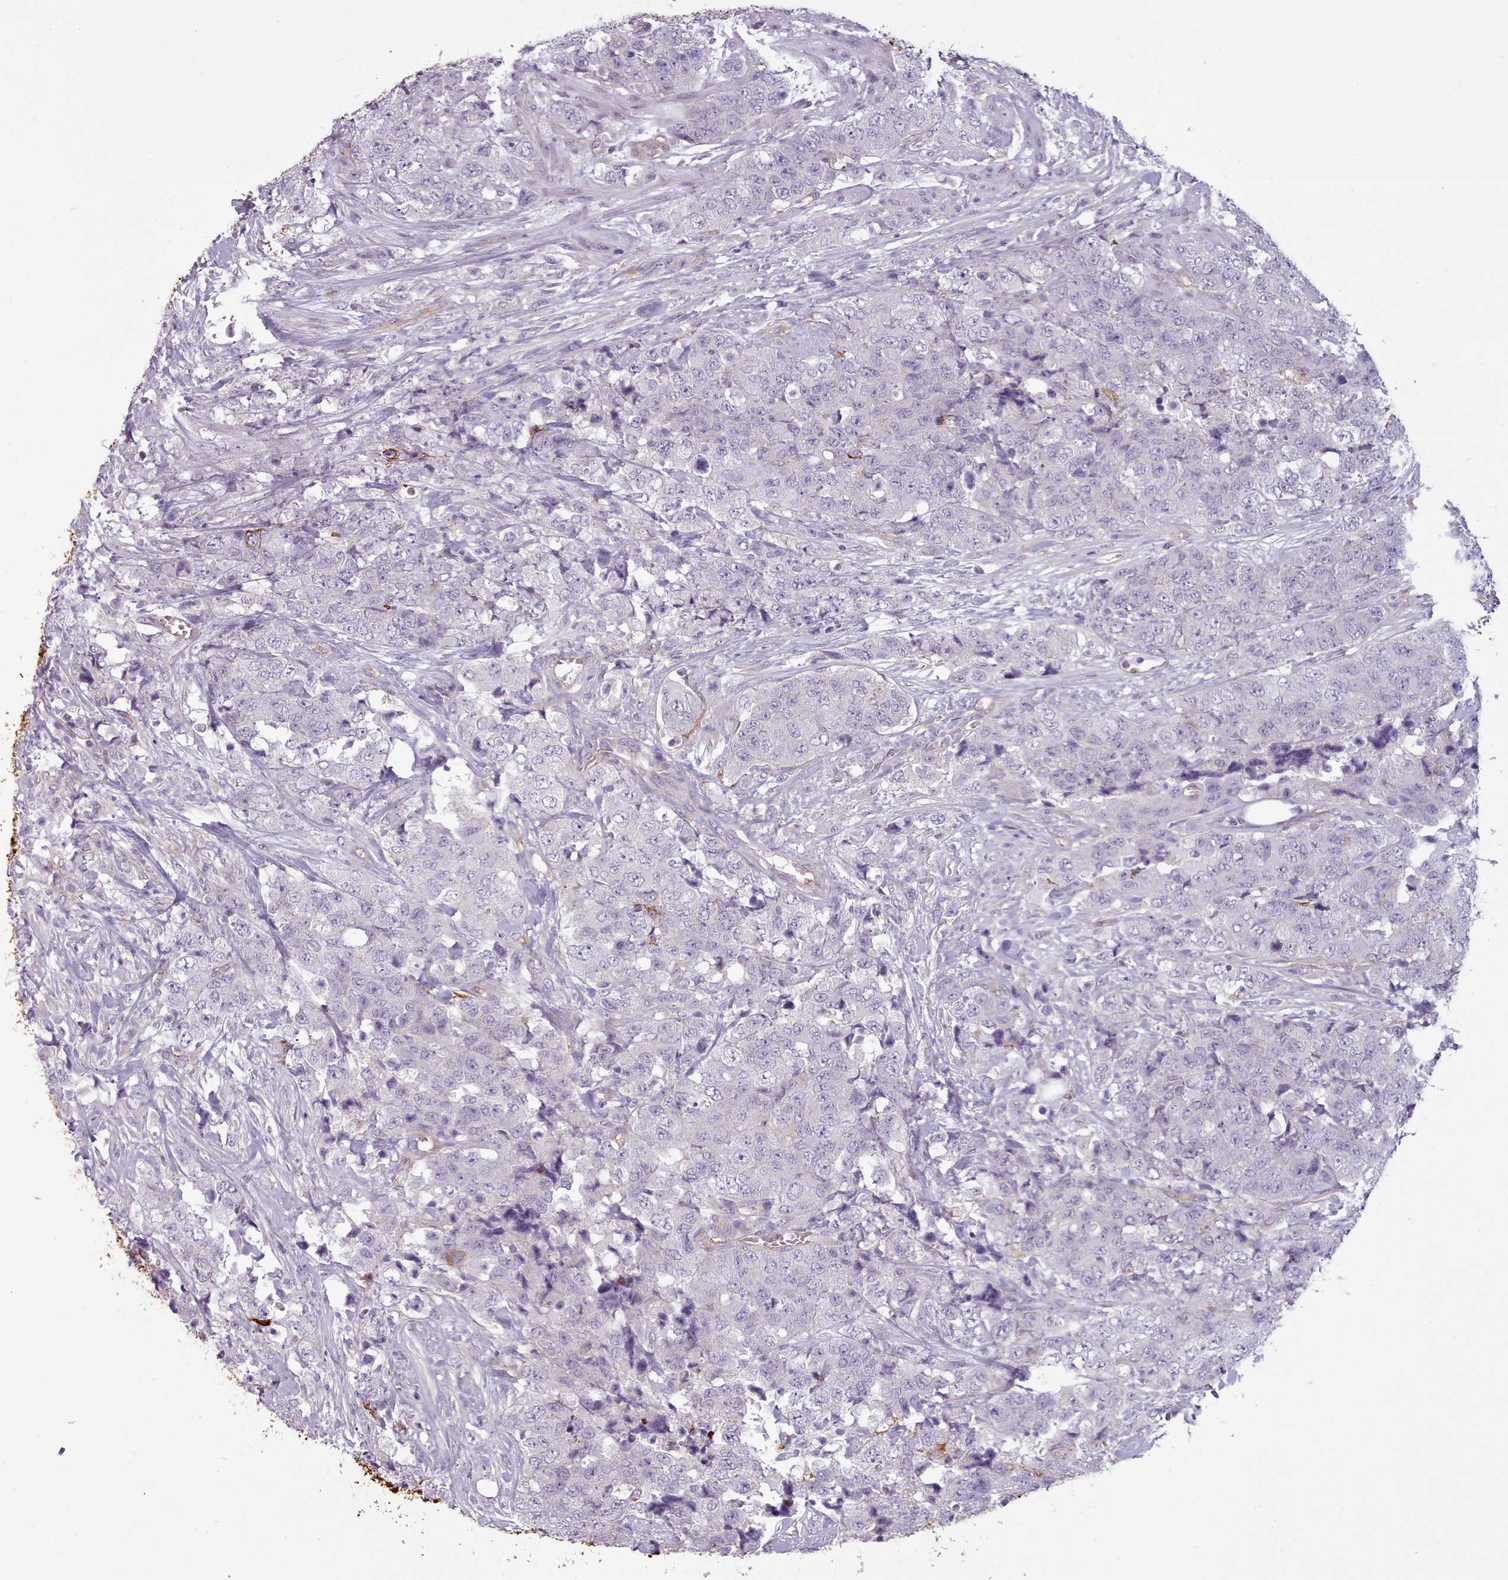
{"staining": {"intensity": "negative", "quantity": "none", "location": "none"}, "tissue": "urothelial cancer", "cell_type": "Tumor cells", "image_type": "cancer", "snomed": [{"axis": "morphology", "description": "Urothelial carcinoma, High grade"}, {"axis": "topography", "description": "Urinary bladder"}], "caption": "This is an immunohistochemistry photomicrograph of high-grade urothelial carcinoma. There is no positivity in tumor cells.", "gene": "PLD4", "patient": {"sex": "female", "age": 78}}